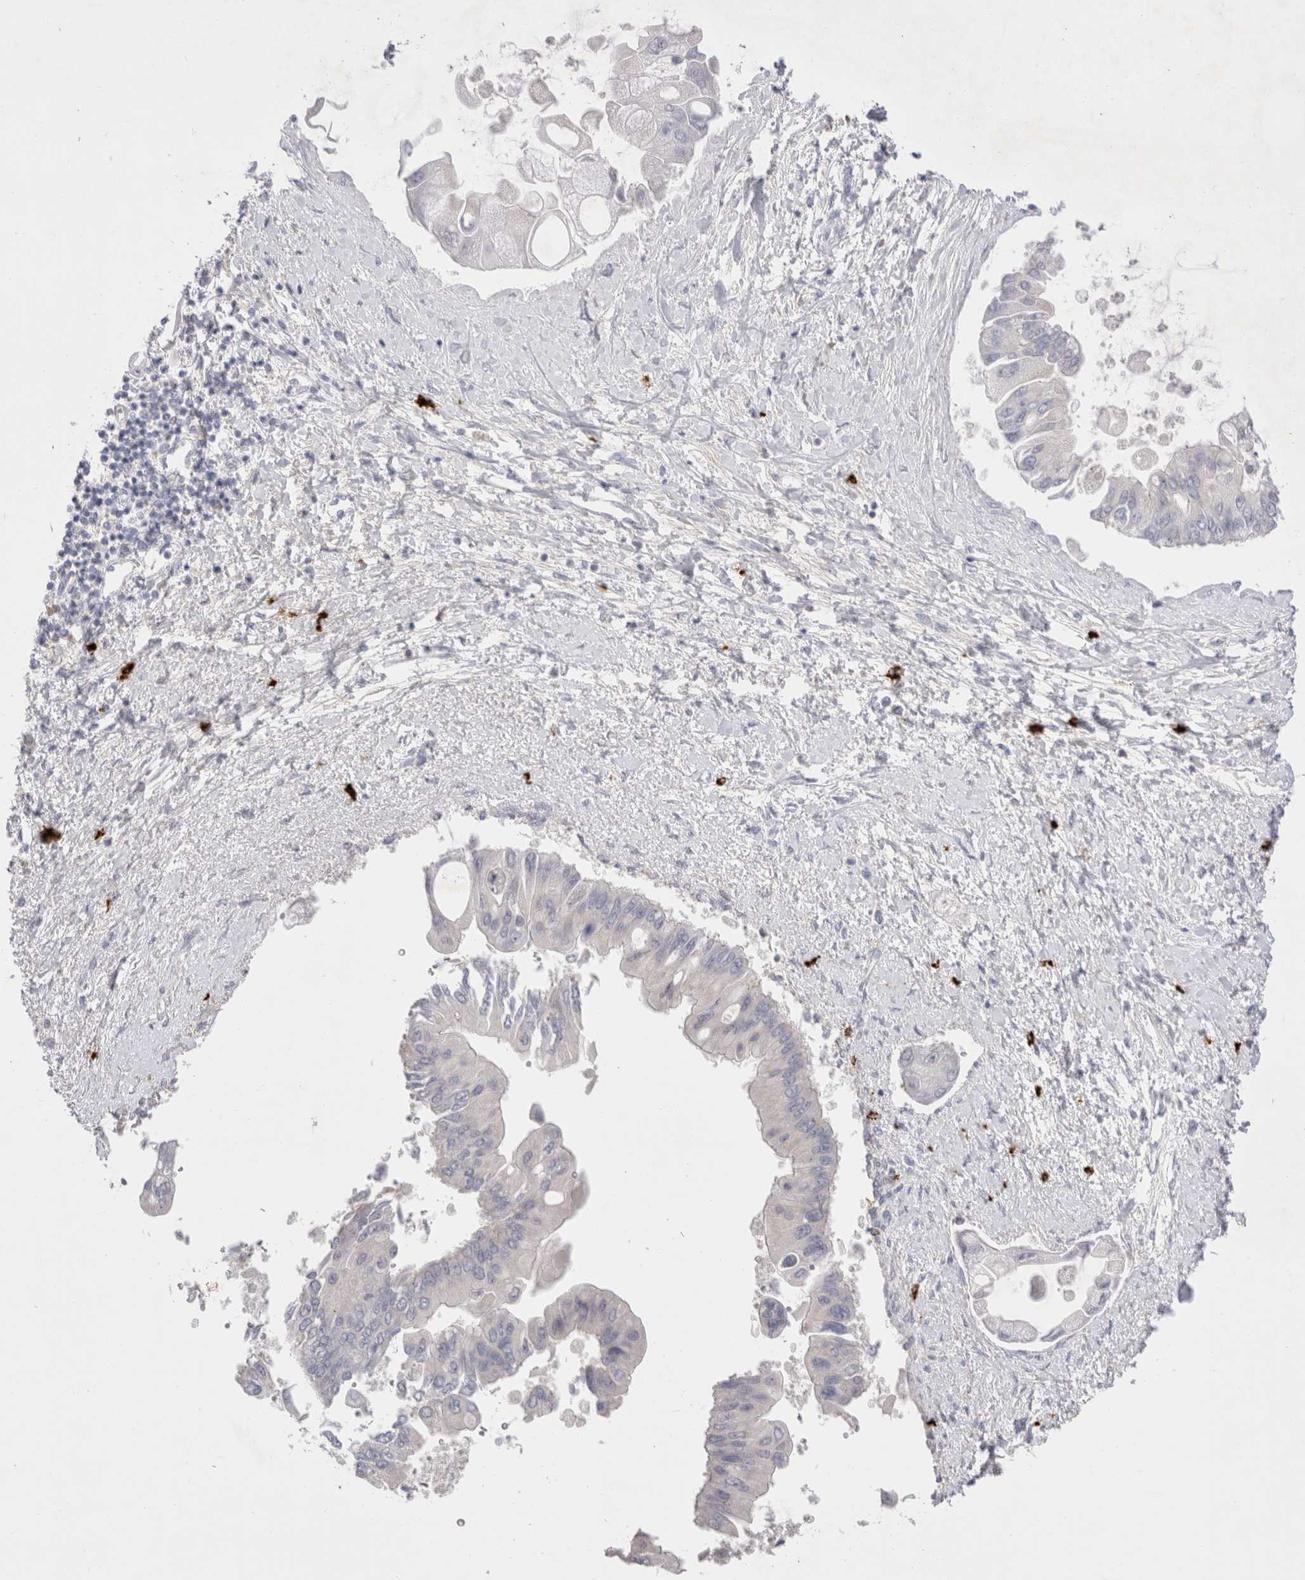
{"staining": {"intensity": "negative", "quantity": "none", "location": "none"}, "tissue": "liver cancer", "cell_type": "Tumor cells", "image_type": "cancer", "snomed": [{"axis": "morphology", "description": "Cholangiocarcinoma"}, {"axis": "topography", "description": "Liver"}], "caption": "IHC of cholangiocarcinoma (liver) shows no staining in tumor cells.", "gene": "SPINK2", "patient": {"sex": "male", "age": 50}}